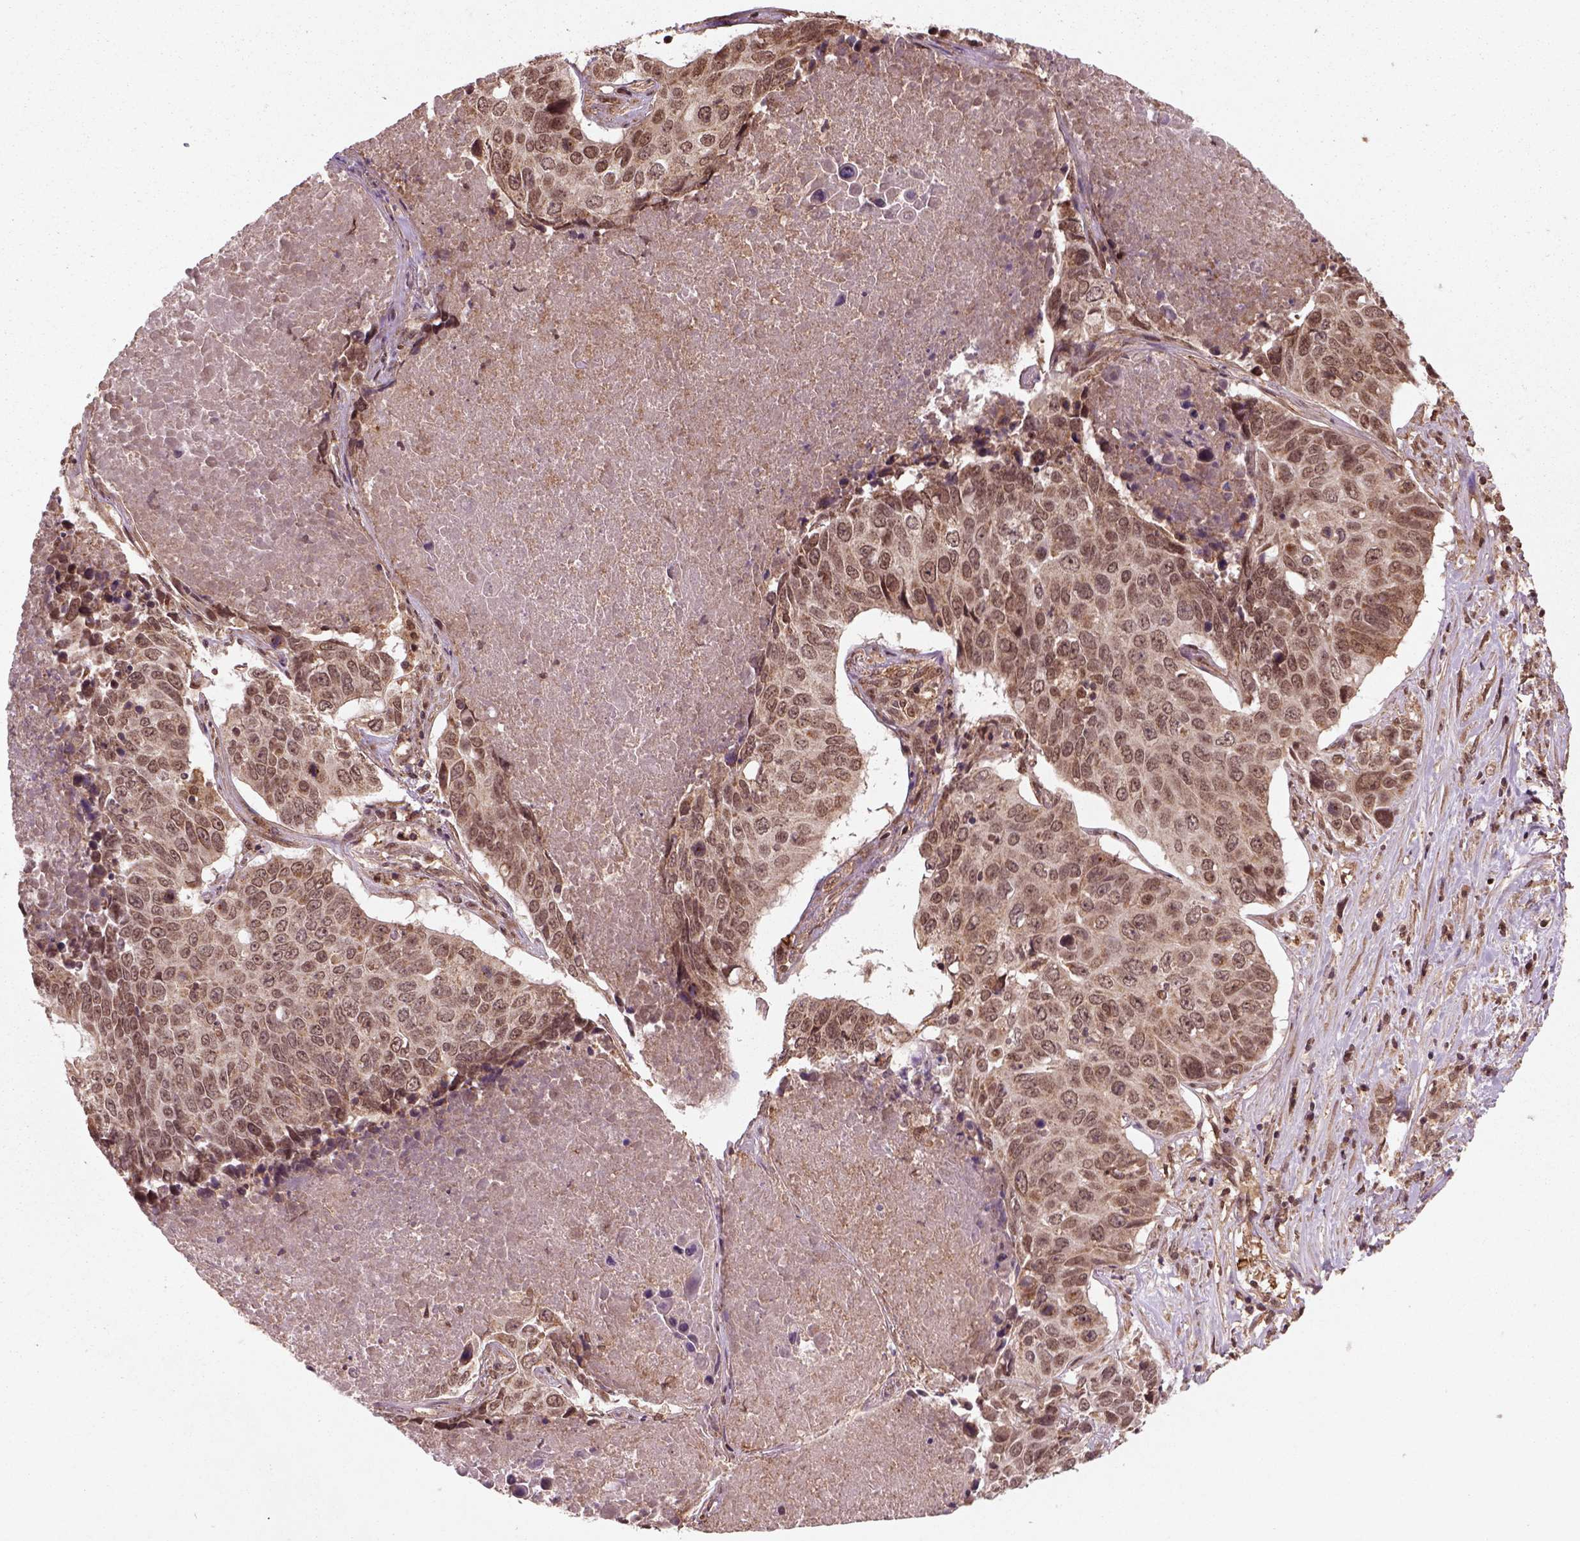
{"staining": {"intensity": "moderate", "quantity": ">75%", "location": "cytoplasmic/membranous,nuclear"}, "tissue": "lung cancer", "cell_type": "Tumor cells", "image_type": "cancer", "snomed": [{"axis": "morphology", "description": "Normal tissue, NOS"}, {"axis": "morphology", "description": "Squamous cell carcinoma, NOS"}, {"axis": "topography", "description": "Bronchus"}, {"axis": "topography", "description": "Lung"}], "caption": "High-power microscopy captured an immunohistochemistry image of lung cancer, revealing moderate cytoplasmic/membranous and nuclear staining in approximately >75% of tumor cells.", "gene": "NUDT9", "patient": {"sex": "male", "age": 64}}